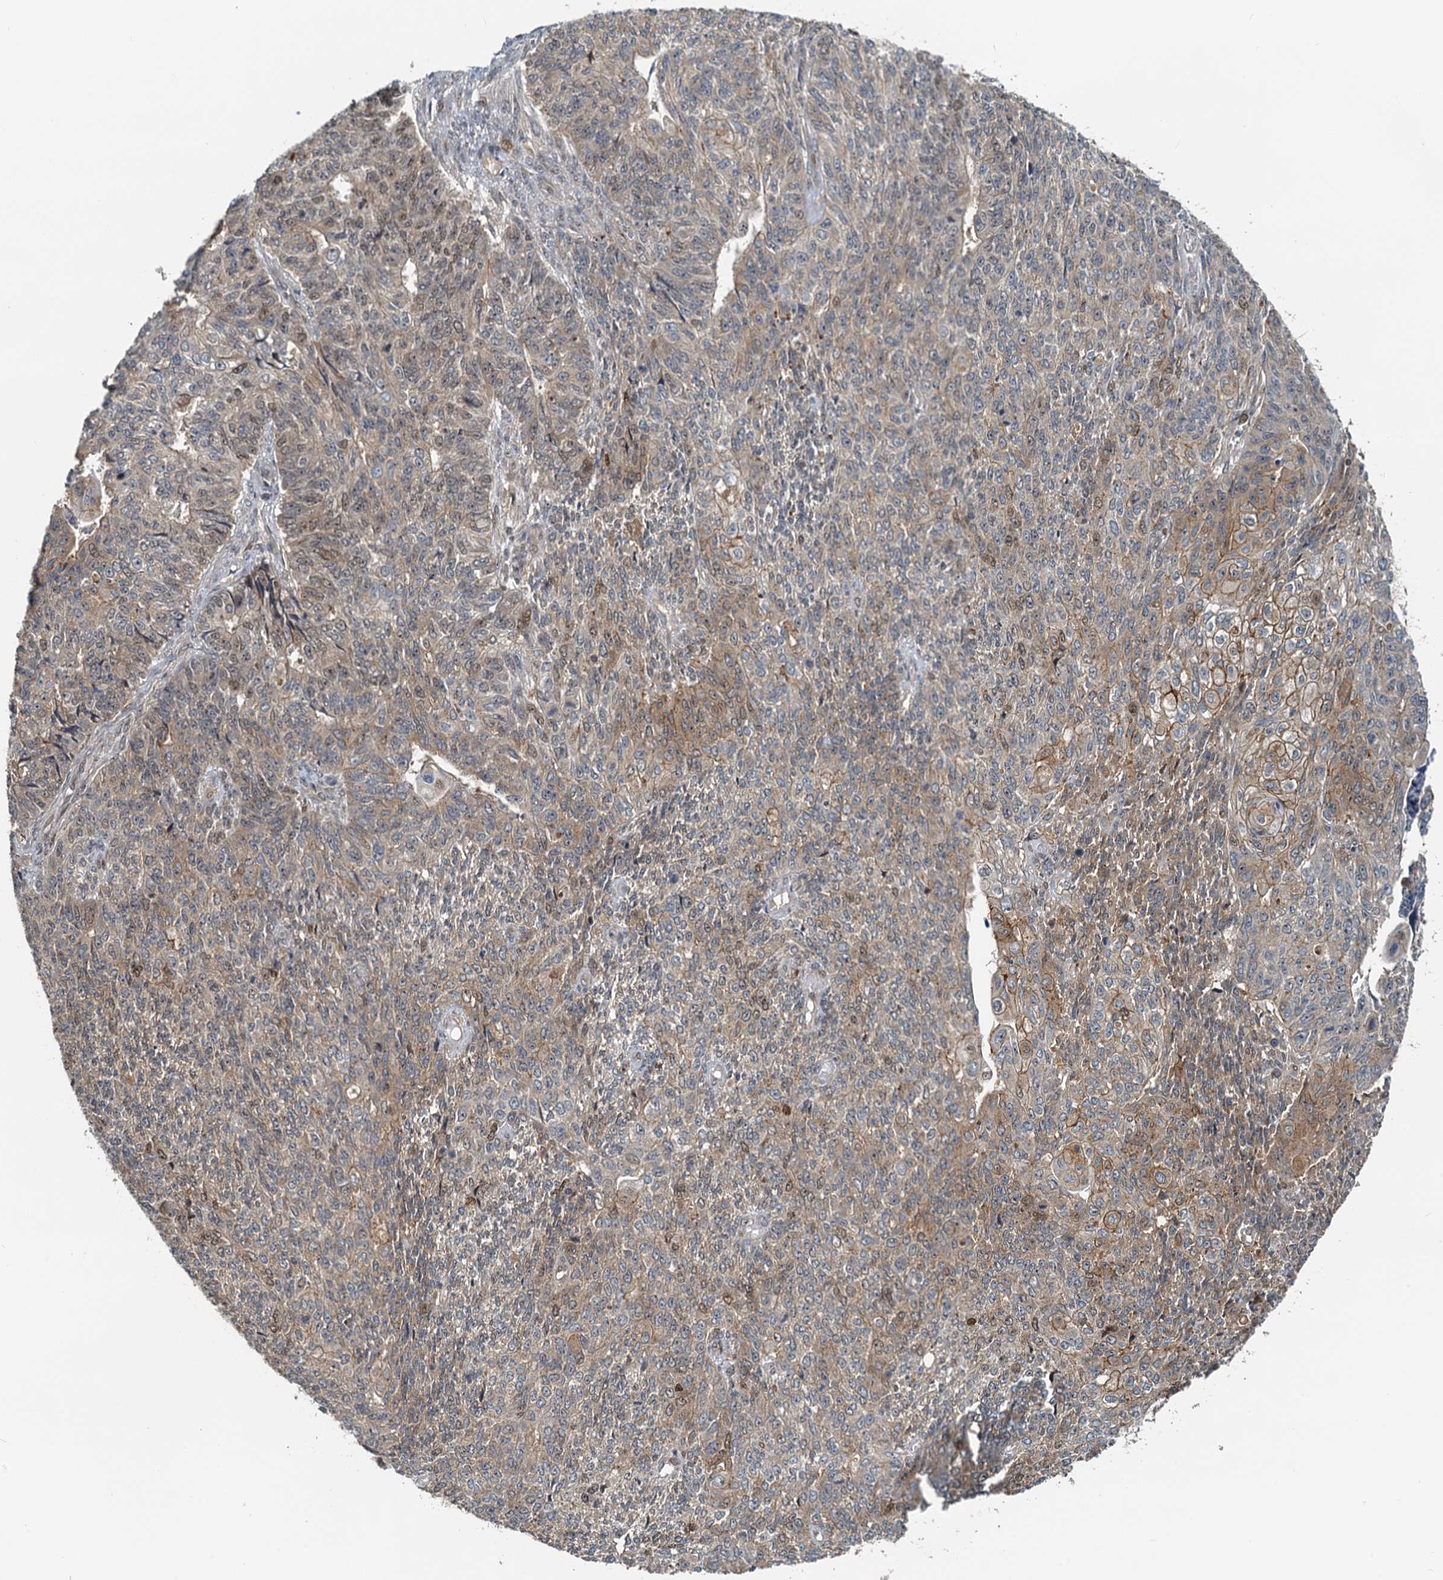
{"staining": {"intensity": "weak", "quantity": "25%-75%", "location": "cytoplasmic/membranous,nuclear"}, "tissue": "endometrial cancer", "cell_type": "Tumor cells", "image_type": "cancer", "snomed": [{"axis": "morphology", "description": "Adenocarcinoma, NOS"}, {"axis": "topography", "description": "Endometrium"}], "caption": "Immunohistochemical staining of human endometrial adenocarcinoma shows low levels of weak cytoplasmic/membranous and nuclear expression in about 25%-75% of tumor cells.", "gene": "TOLLIP", "patient": {"sex": "female", "age": 32}}